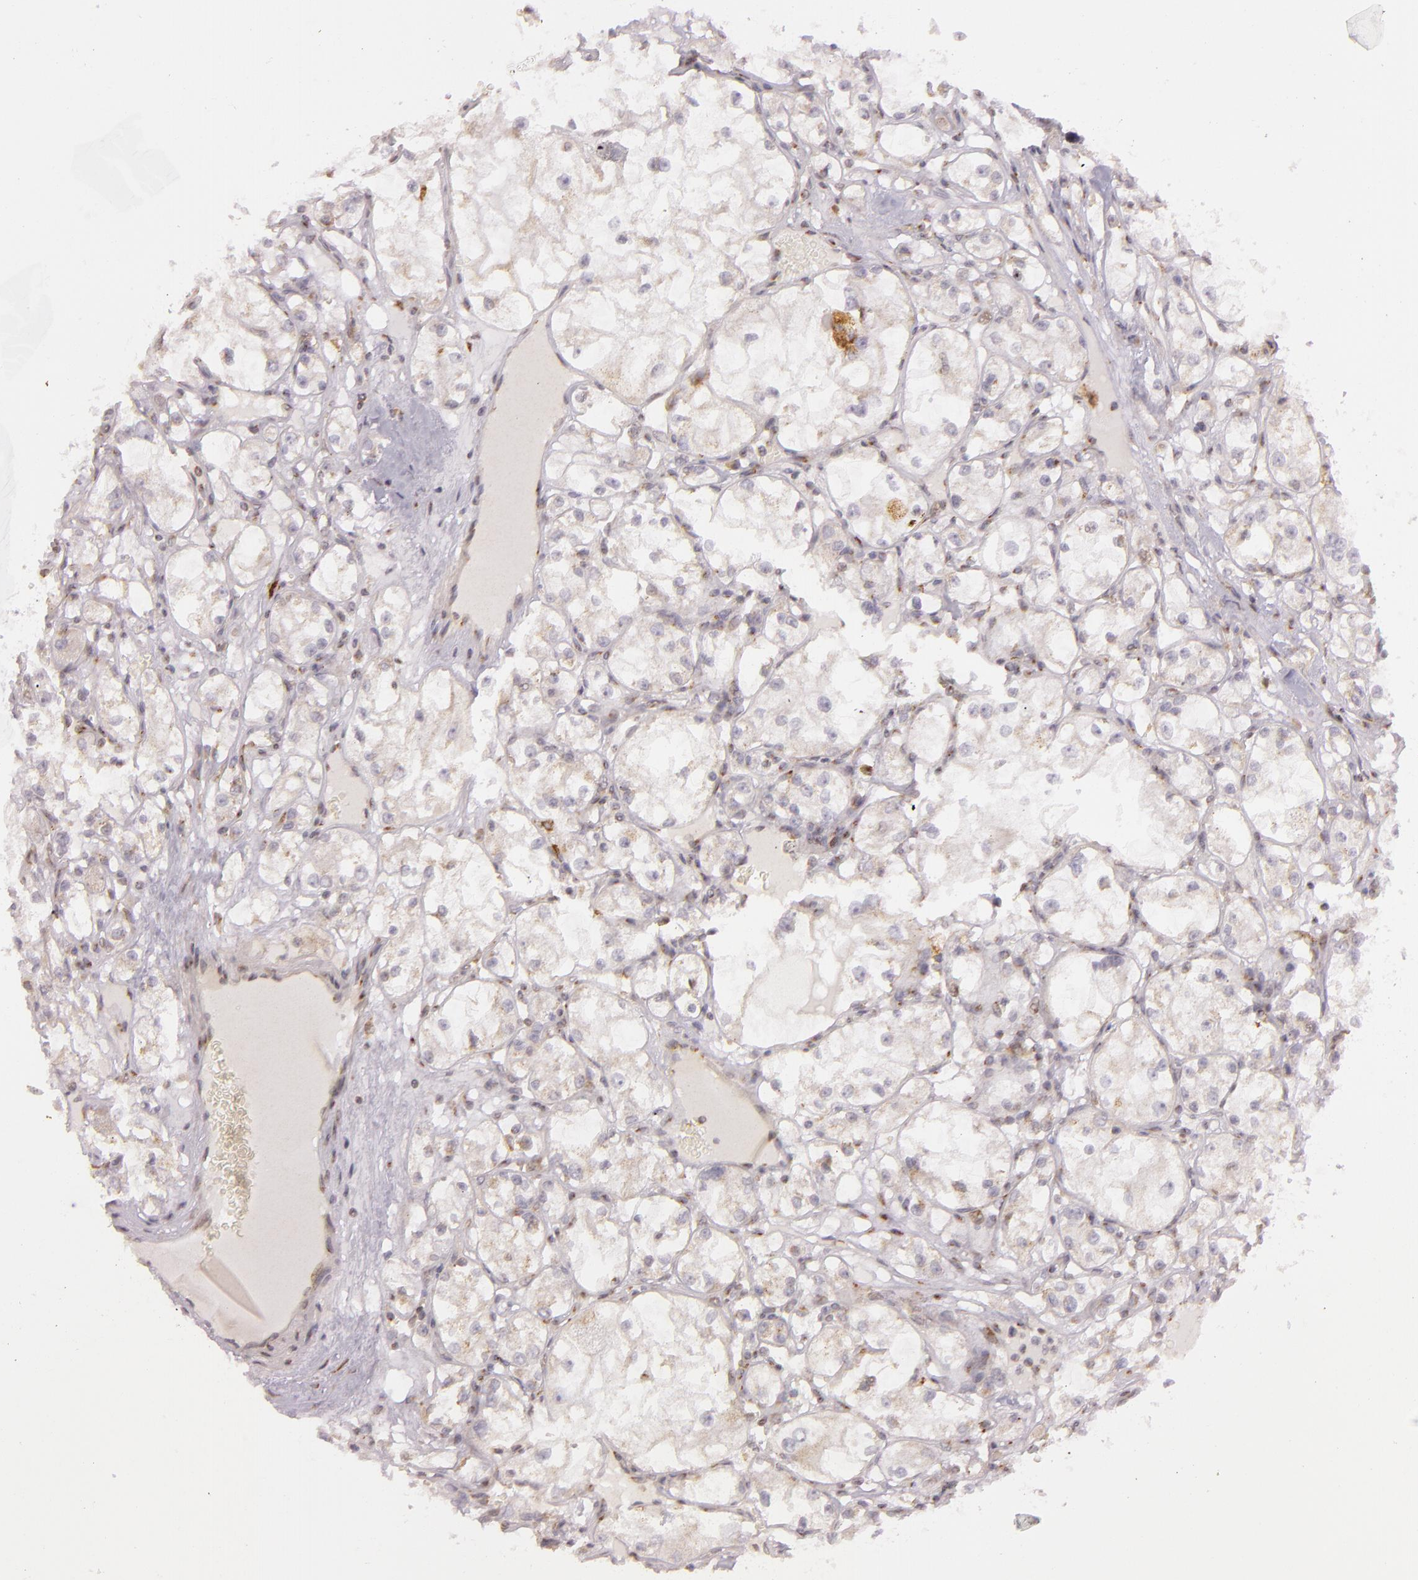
{"staining": {"intensity": "weak", "quantity": ">75%", "location": "cytoplasmic/membranous"}, "tissue": "renal cancer", "cell_type": "Tumor cells", "image_type": "cancer", "snomed": [{"axis": "morphology", "description": "Adenocarcinoma, NOS"}, {"axis": "topography", "description": "Kidney"}], "caption": "An immunohistochemistry image of neoplastic tissue is shown. Protein staining in brown labels weak cytoplasmic/membranous positivity in adenocarcinoma (renal) within tumor cells.", "gene": "LGMN", "patient": {"sex": "male", "age": 61}}